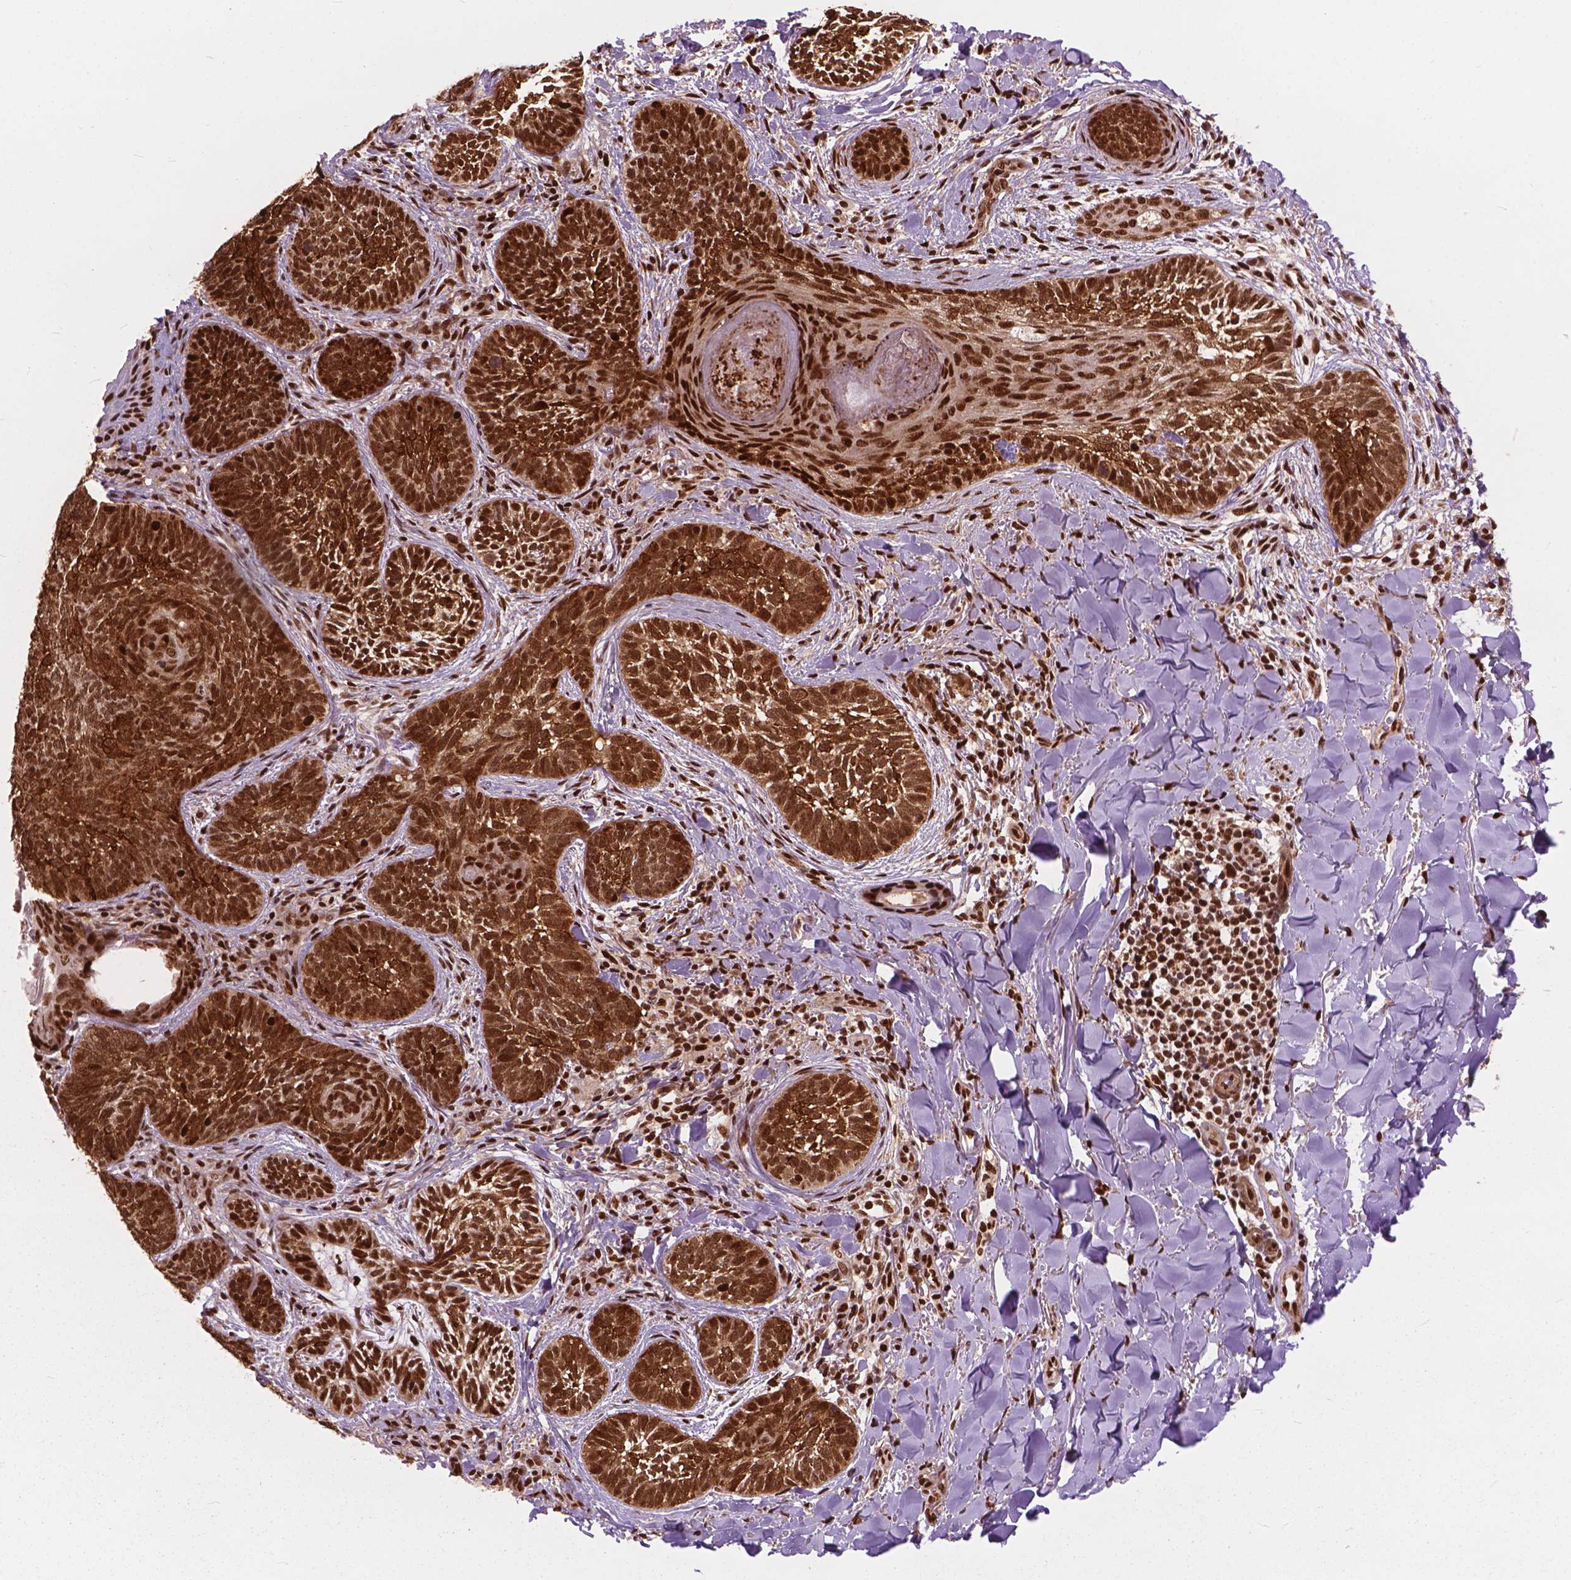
{"staining": {"intensity": "moderate", "quantity": ">75%", "location": "cytoplasmic/membranous,nuclear"}, "tissue": "skin cancer", "cell_type": "Tumor cells", "image_type": "cancer", "snomed": [{"axis": "morphology", "description": "Normal tissue, NOS"}, {"axis": "morphology", "description": "Basal cell carcinoma"}, {"axis": "topography", "description": "Skin"}], "caption": "Protein staining of skin basal cell carcinoma tissue shows moderate cytoplasmic/membranous and nuclear expression in approximately >75% of tumor cells. The staining was performed using DAB, with brown indicating positive protein expression. Nuclei are stained blue with hematoxylin.", "gene": "ANP32B", "patient": {"sex": "male", "age": 46}}